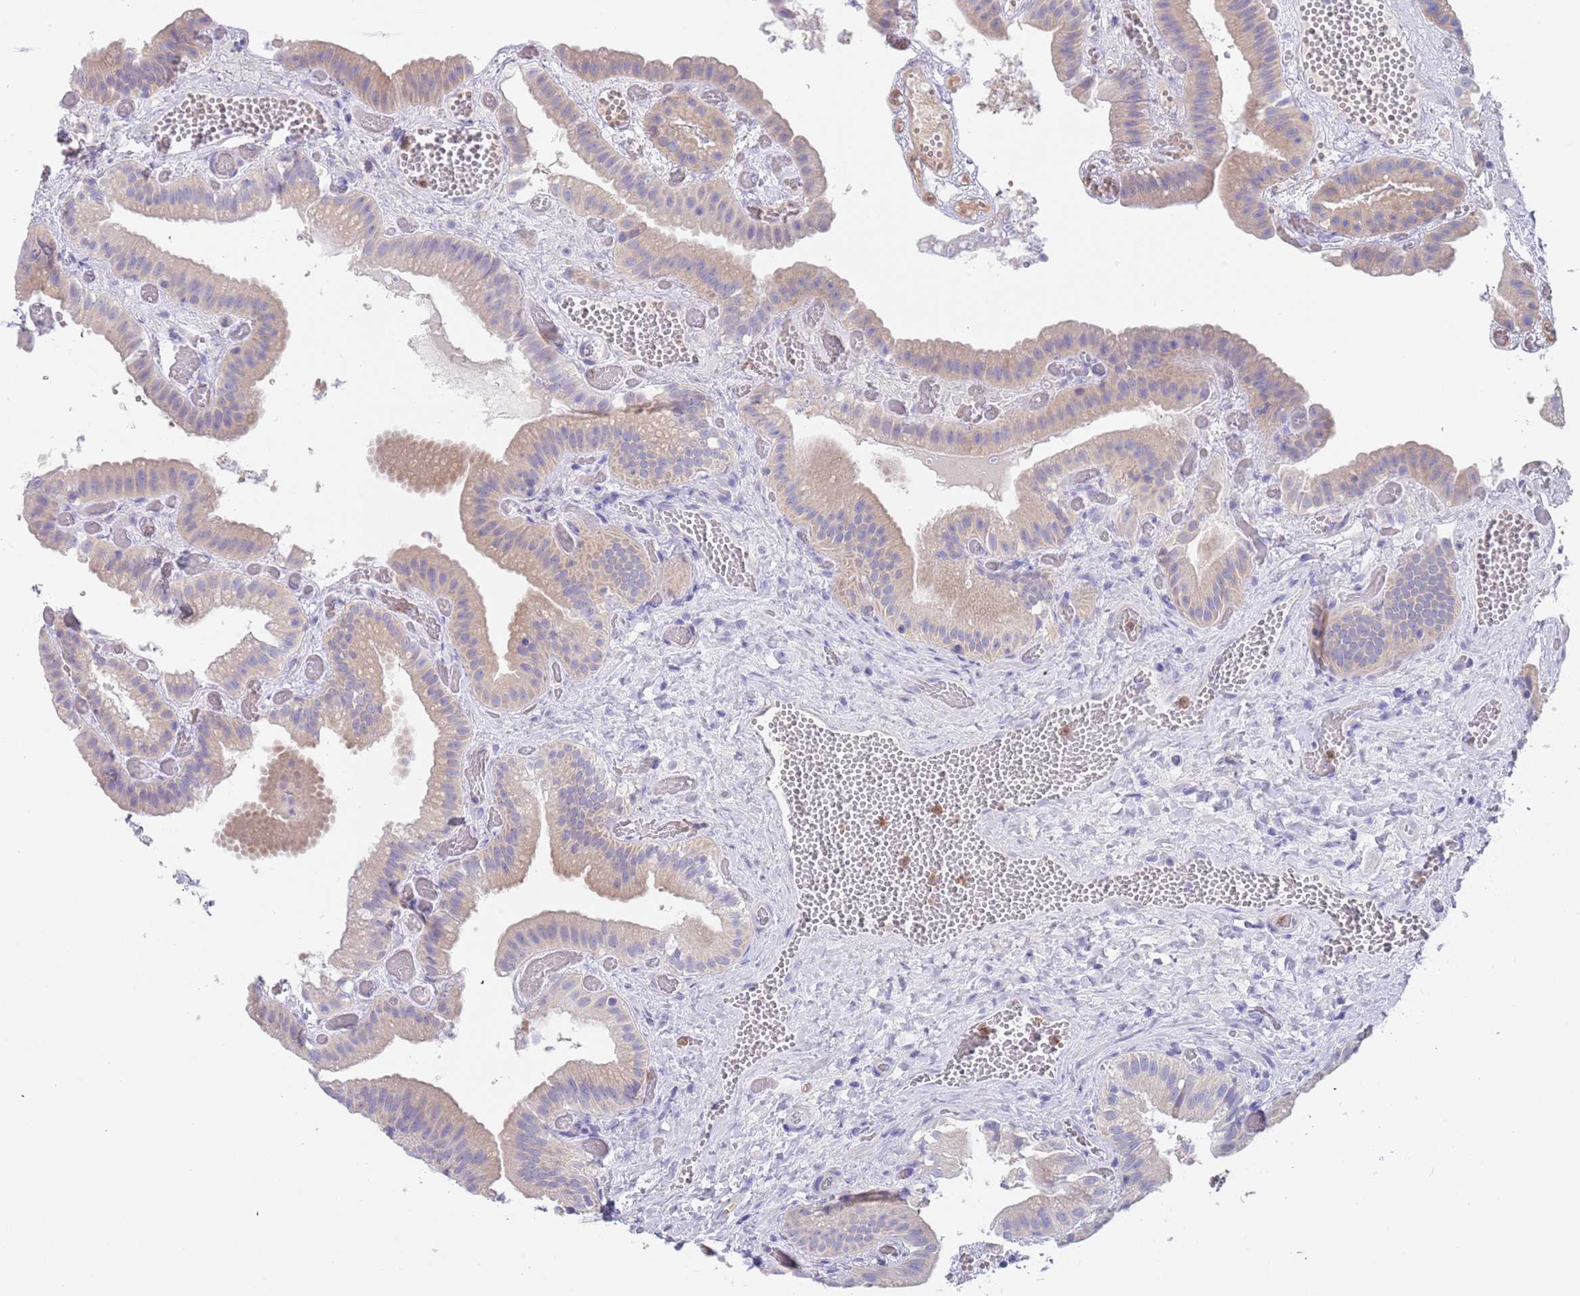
{"staining": {"intensity": "weak", "quantity": "25%-75%", "location": "cytoplasmic/membranous"}, "tissue": "gallbladder", "cell_type": "Glandular cells", "image_type": "normal", "snomed": [{"axis": "morphology", "description": "Normal tissue, NOS"}, {"axis": "topography", "description": "Gallbladder"}], "caption": "Immunohistochemical staining of benign gallbladder demonstrates low levels of weak cytoplasmic/membranous staining in approximately 25%-75% of glandular cells. (Stains: DAB (3,3'-diaminobenzidine) in brown, nuclei in blue, Microscopy: brightfield microscopy at high magnification).", "gene": "TYW1B", "patient": {"sex": "female", "age": 64}}